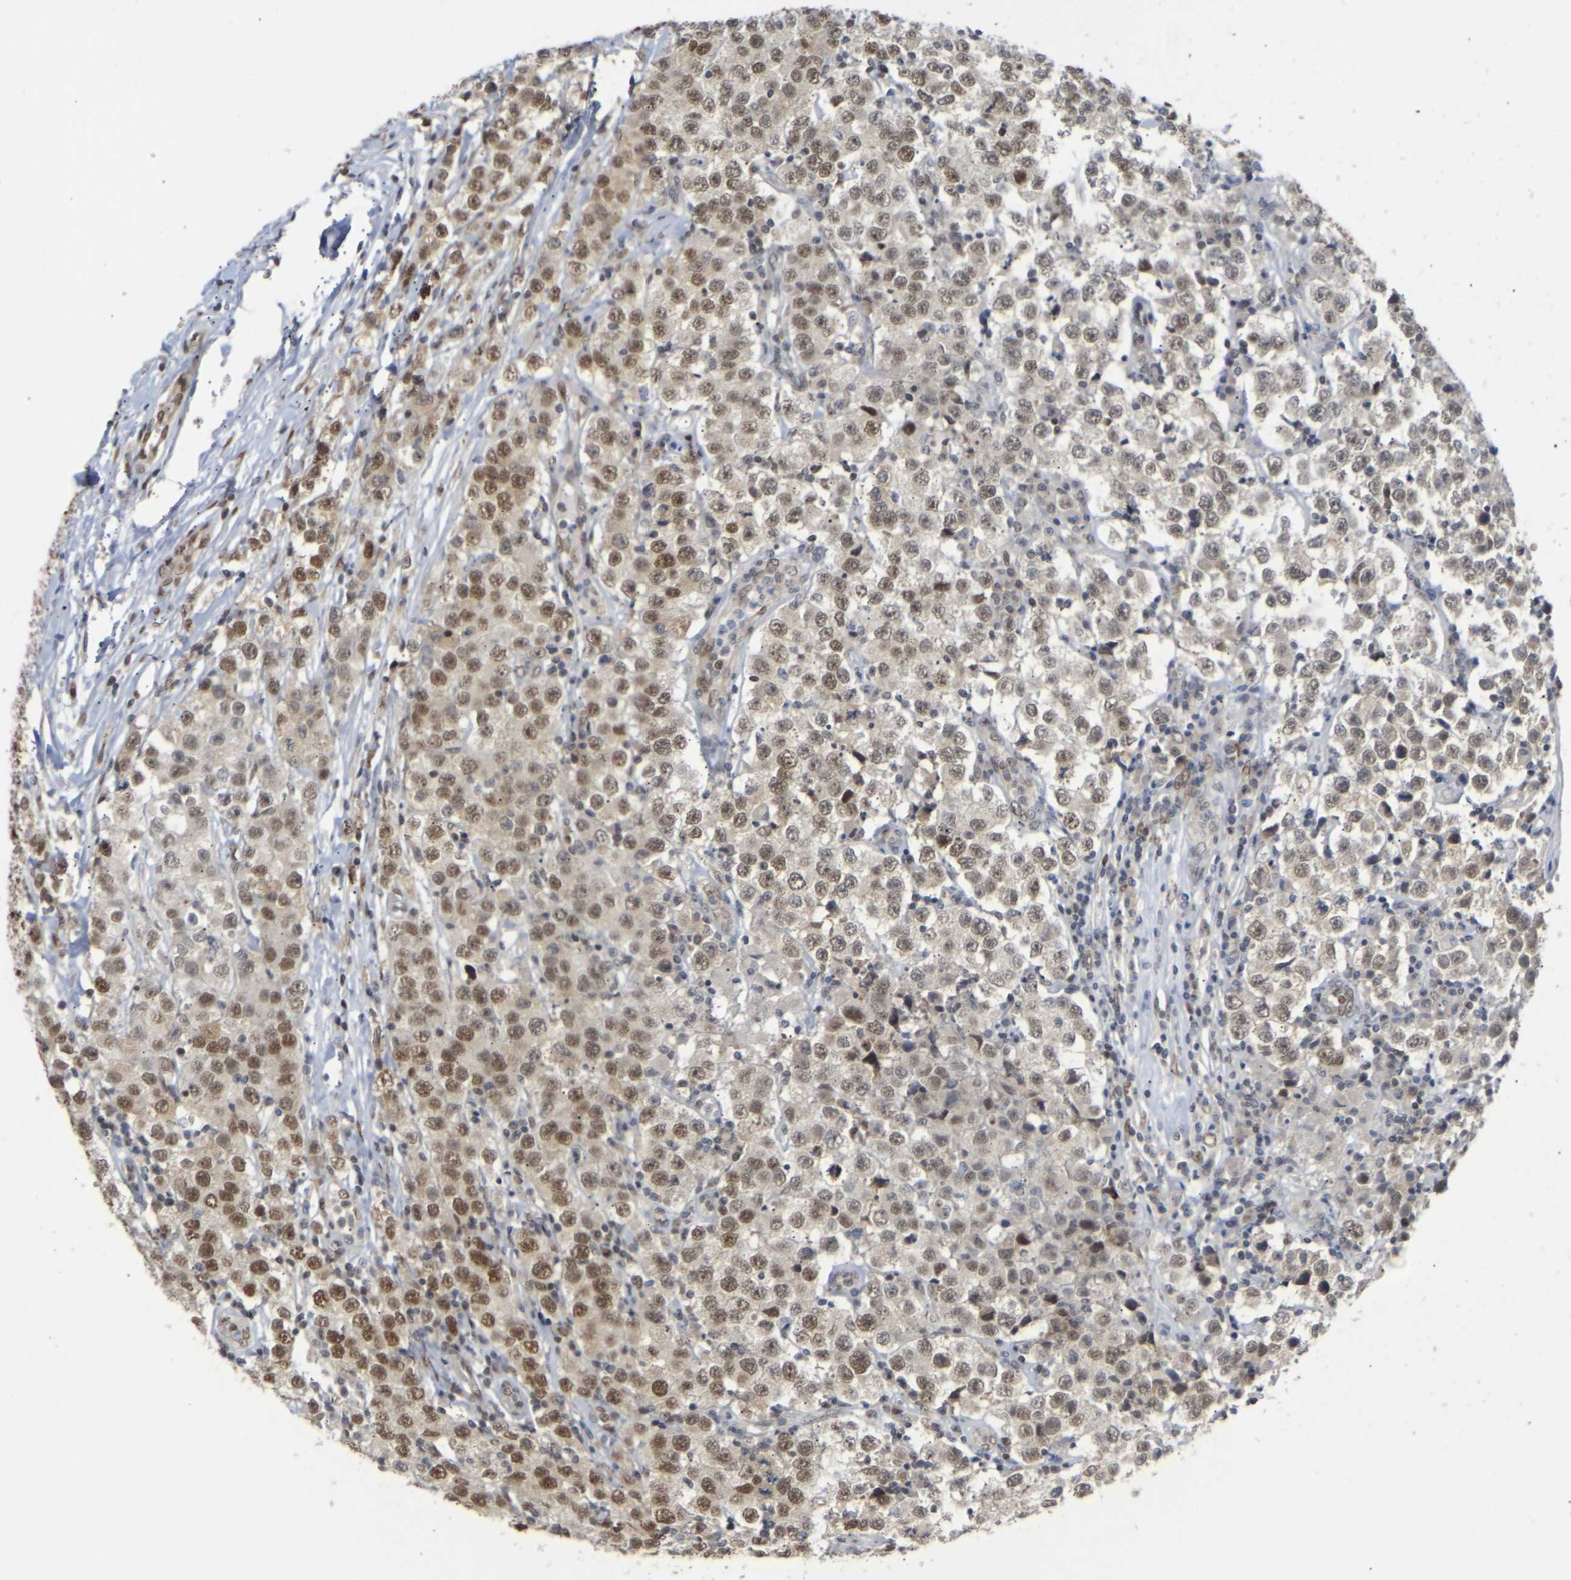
{"staining": {"intensity": "moderate", "quantity": ">75%", "location": "nuclear"}, "tissue": "testis cancer", "cell_type": "Tumor cells", "image_type": "cancer", "snomed": [{"axis": "morphology", "description": "Seminoma, NOS"}, {"axis": "topography", "description": "Testis"}], "caption": "Testis seminoma stained with a protein marker demonstrates moderate staining in tumor cells.", "gene": "SSBP2", "patient": {"sex": "male", "age": 52}}